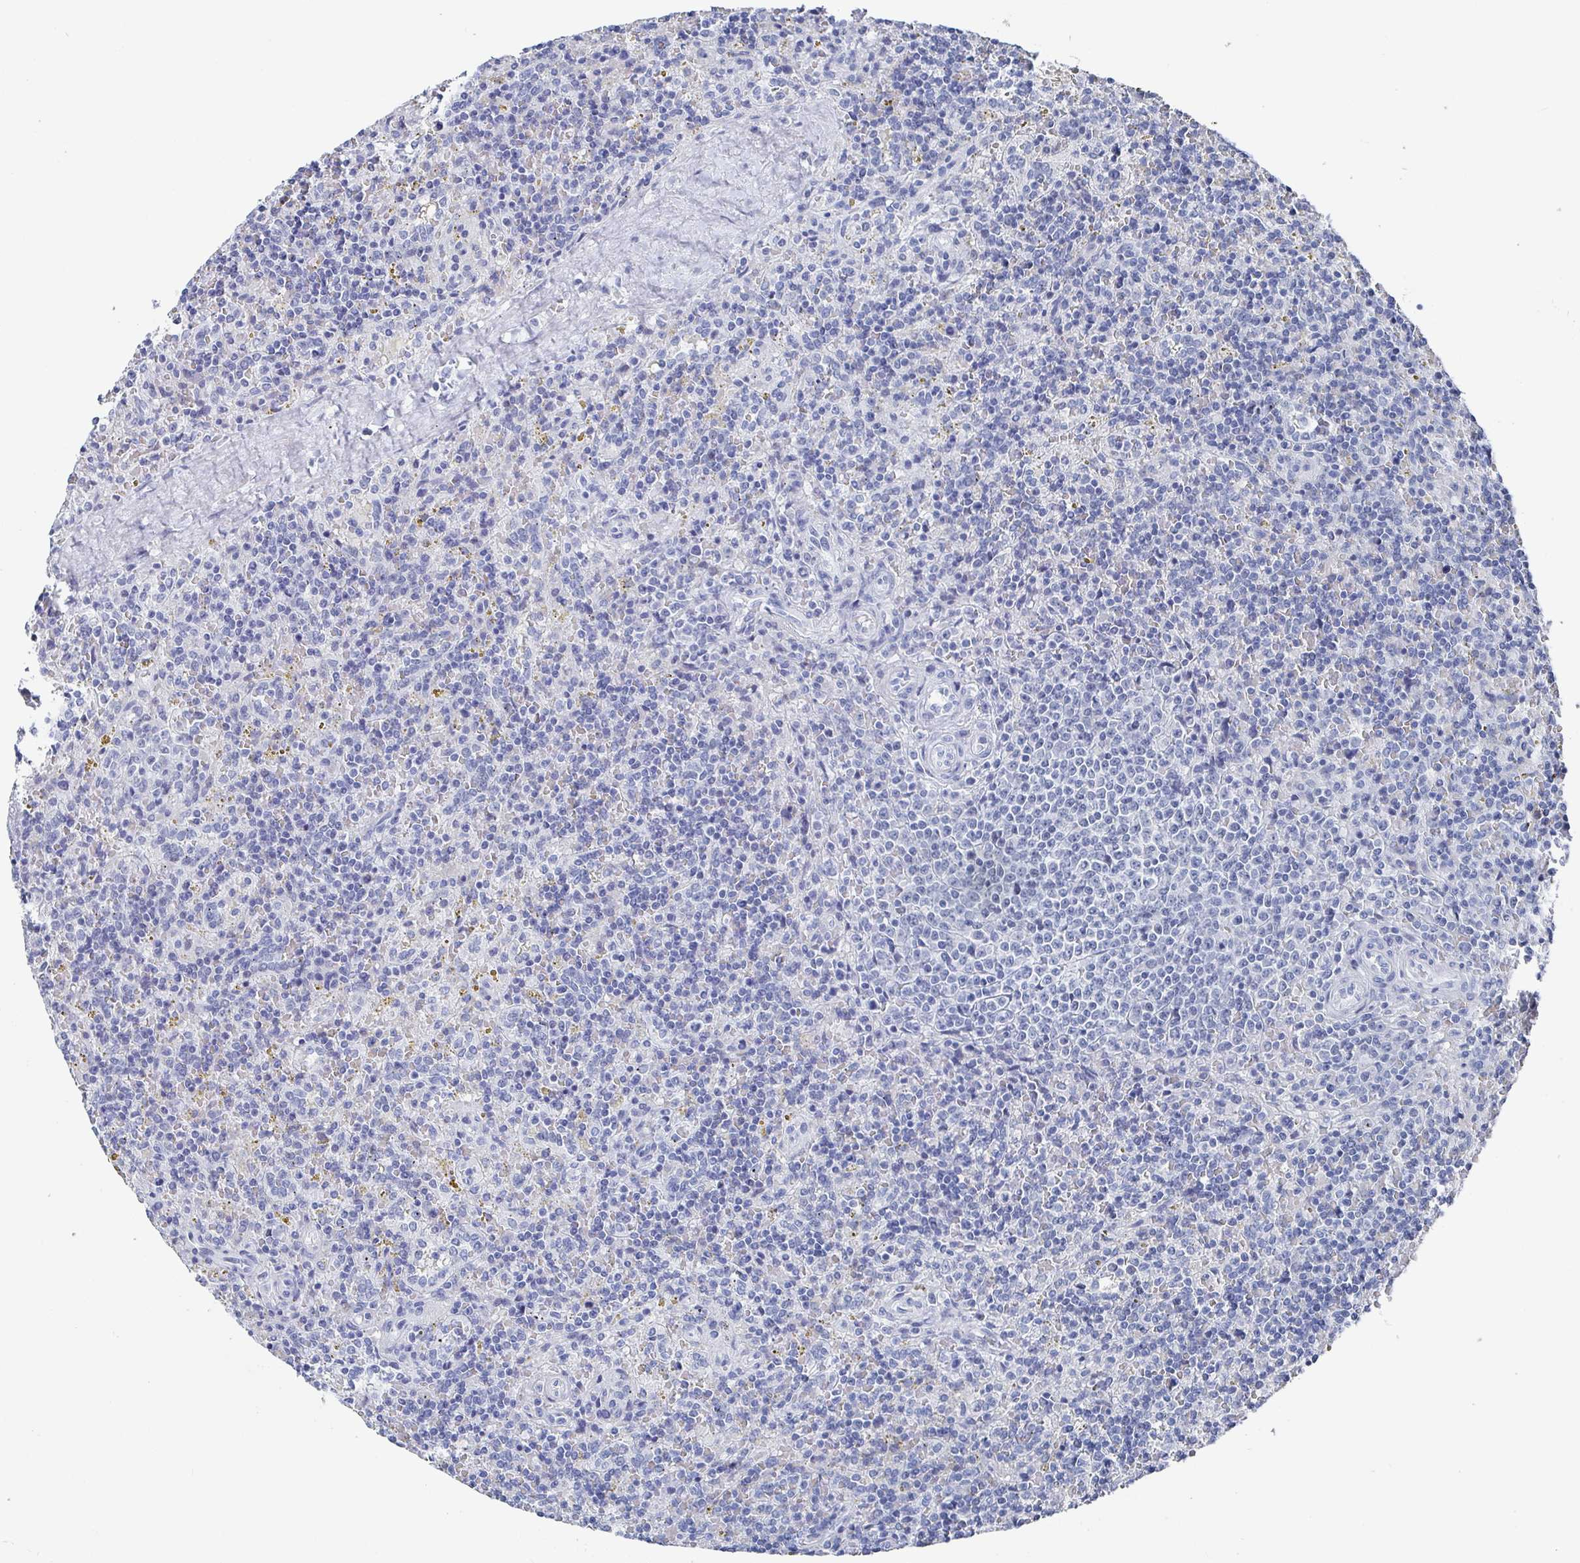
{"staining": {"intensity": "negative", "quantity": "none", "location": "none"}, "tissue": "lymphoma", "cell_type": "Tumor cells", "image_type": "cancer", "snomed": [{"axis": "morphology", "description": "Malignant lymphoma, non-Hodgkin's type, Low grade"}, {"axis": "topography", "description": "Spleen"}], "caption": "Immunohistochemistry photomicrograph of human malignant lymphoma, non-Hodgkin's type (low-grade) stained for a protein (brown), which reveals no positivity in tumor cells.", "gene": "CAMKV", "patient": {"sex": "male", "age": 67}}